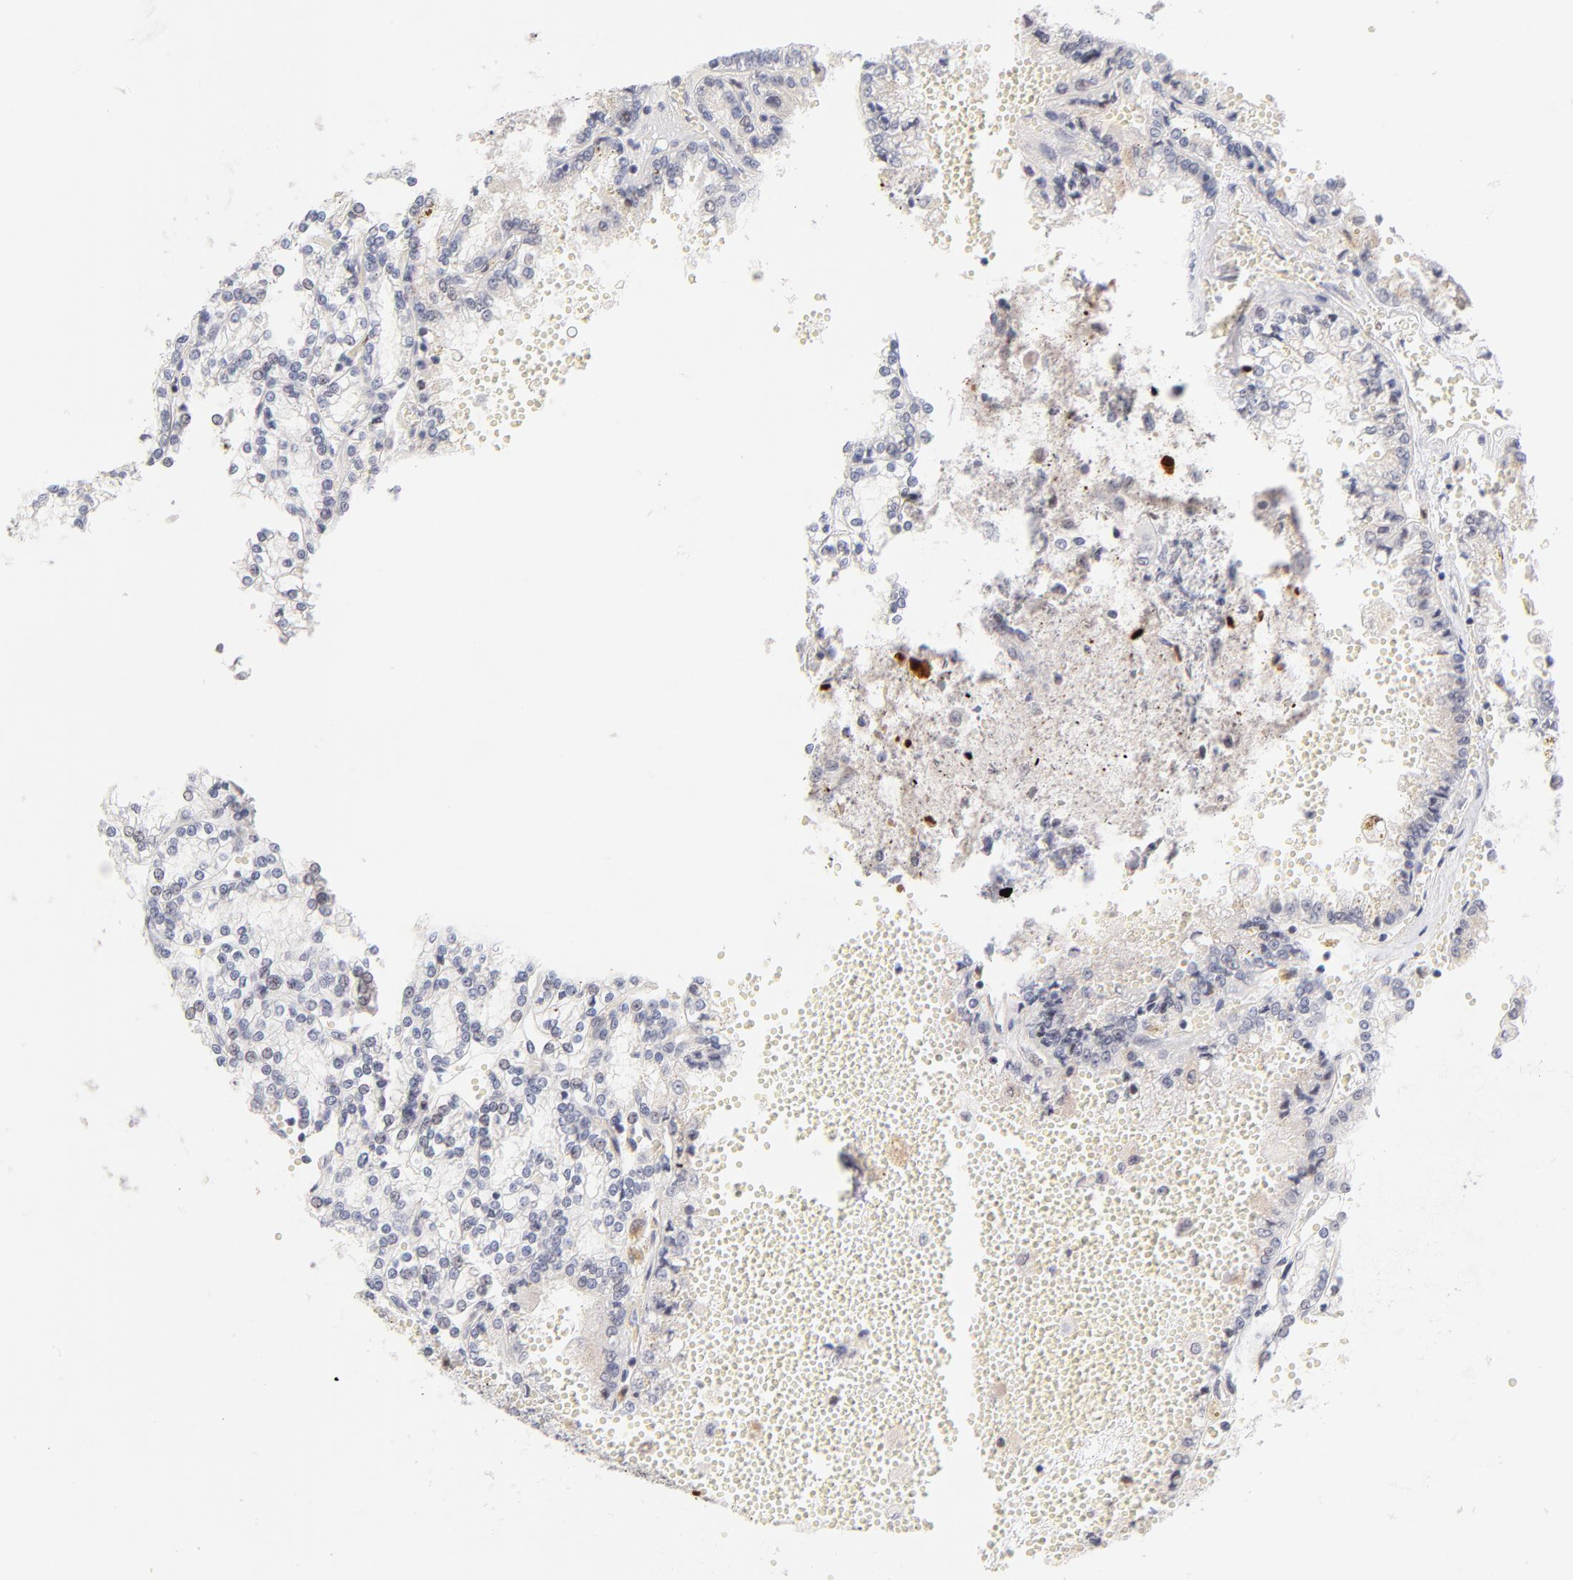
{"staining": {"intensity": "weak", "quantity": "<25%", "location": "cytoplasmic/membranous"}, "tissue": "renal cancer", "cell_type": "Tumor cells", "image_type": "cancer", "snomed": [{"axis": "morphology", "description": "Adenocarcinoma, NOS"}, {"axis": "topography", "description": "Kidney"}], "caption": "This micrograph is of renal cancer stained with IHC to label a protein in brown with the nuclei are counter-stained blue. There is no staining in tumor cells.", "gene": "PARP1", "patient": {"sex": "female", "age": 56}}